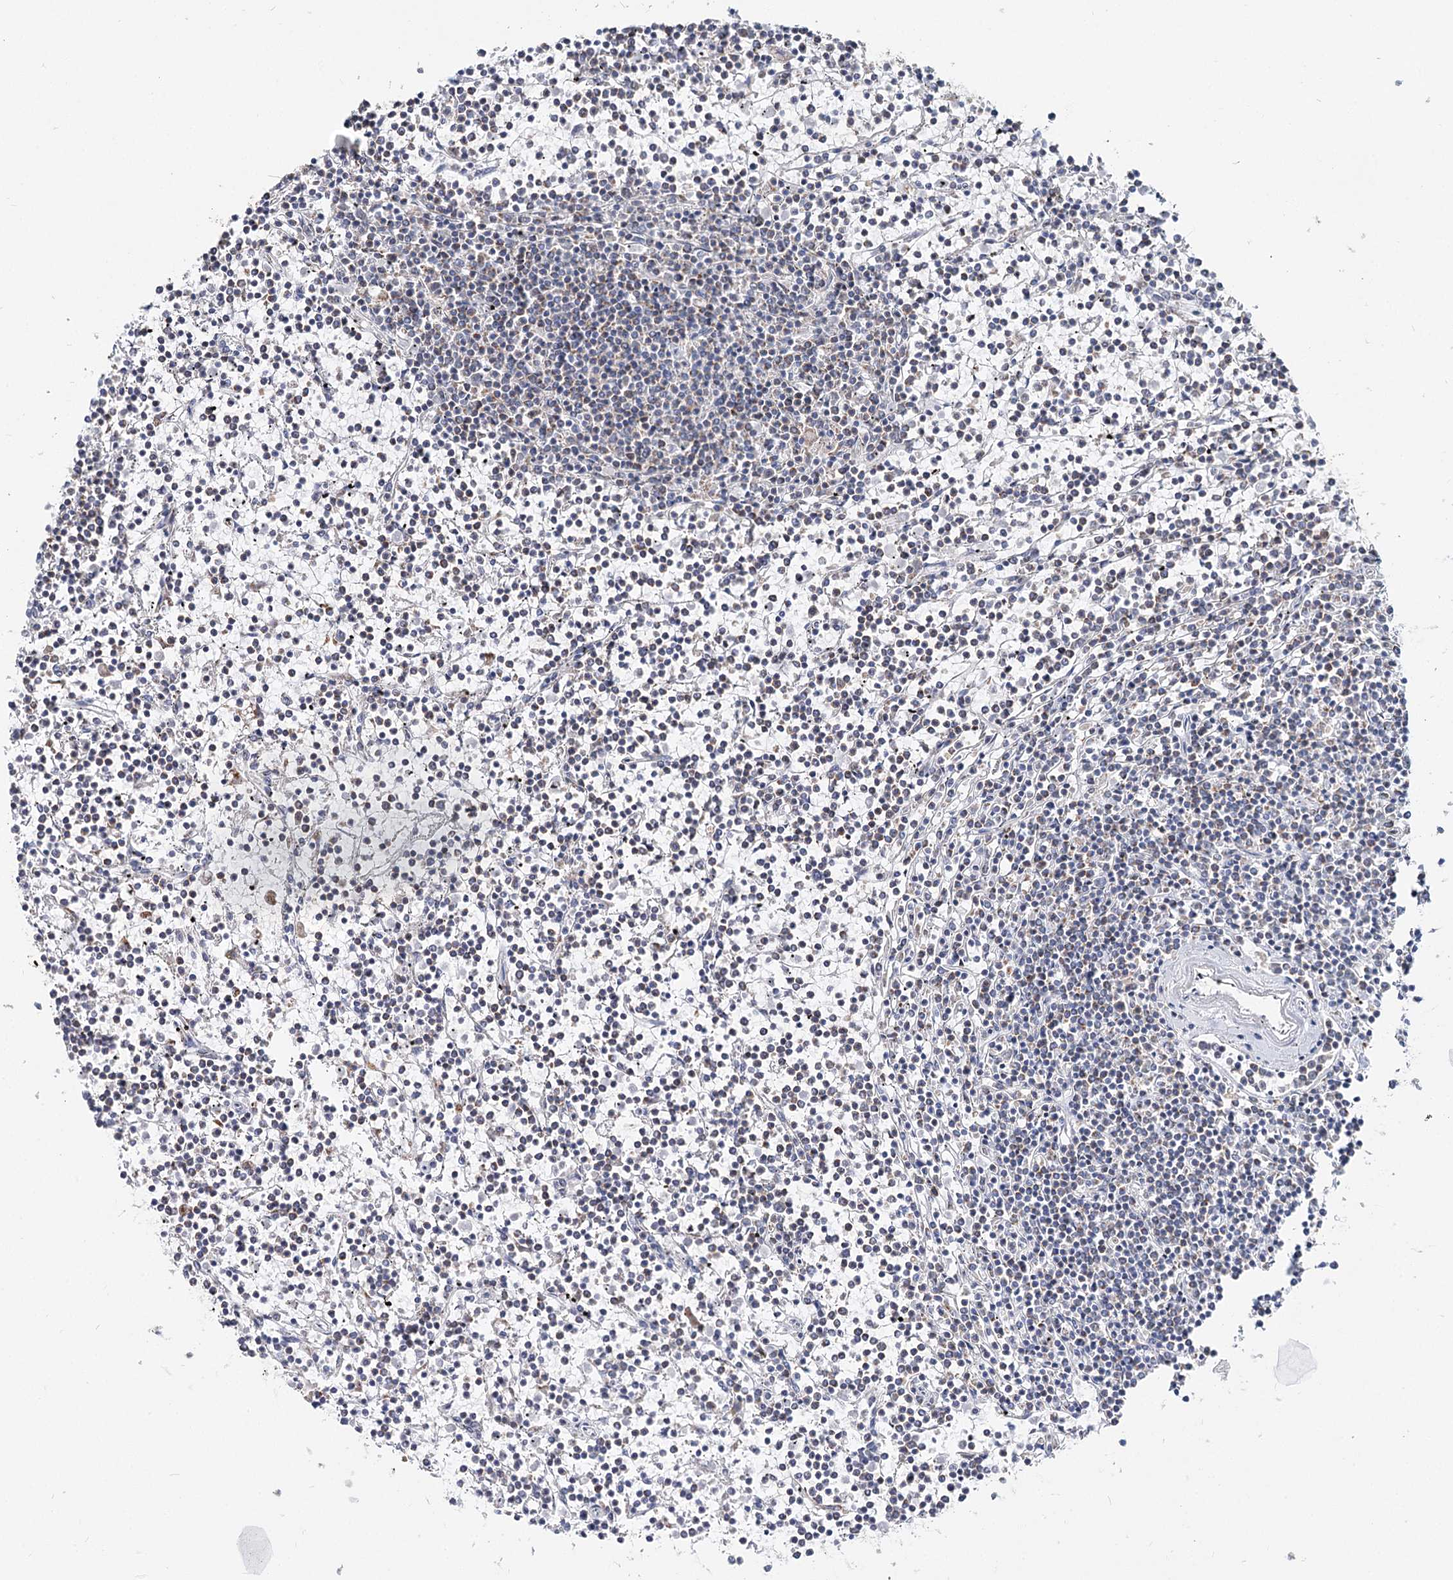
{"staining": {"intensity": "negative", "quantity": "none", "location": "none"}, "tissue": "lymphoma", "cell_type": "Tumor cells", "image_type": "cancer", "snomed": [{"axis": "morphology", "description": "Malignant lymphoma, non-Hodgkin's type, Low grade"}, {"axis": "topography", "description": "Spleen"}], "caption": "Immunohistochemistry (IHC) histopathology image of neoplastic tissue: malignant lymphoma, non-Hodgkin's type (low-grade) stained with DAB (3,3'-diaminobenzidine) displays no significant protein positivity in tumor cells.", "gene": "MCCC2", "patient": {"sex": "female", "age": 19}}